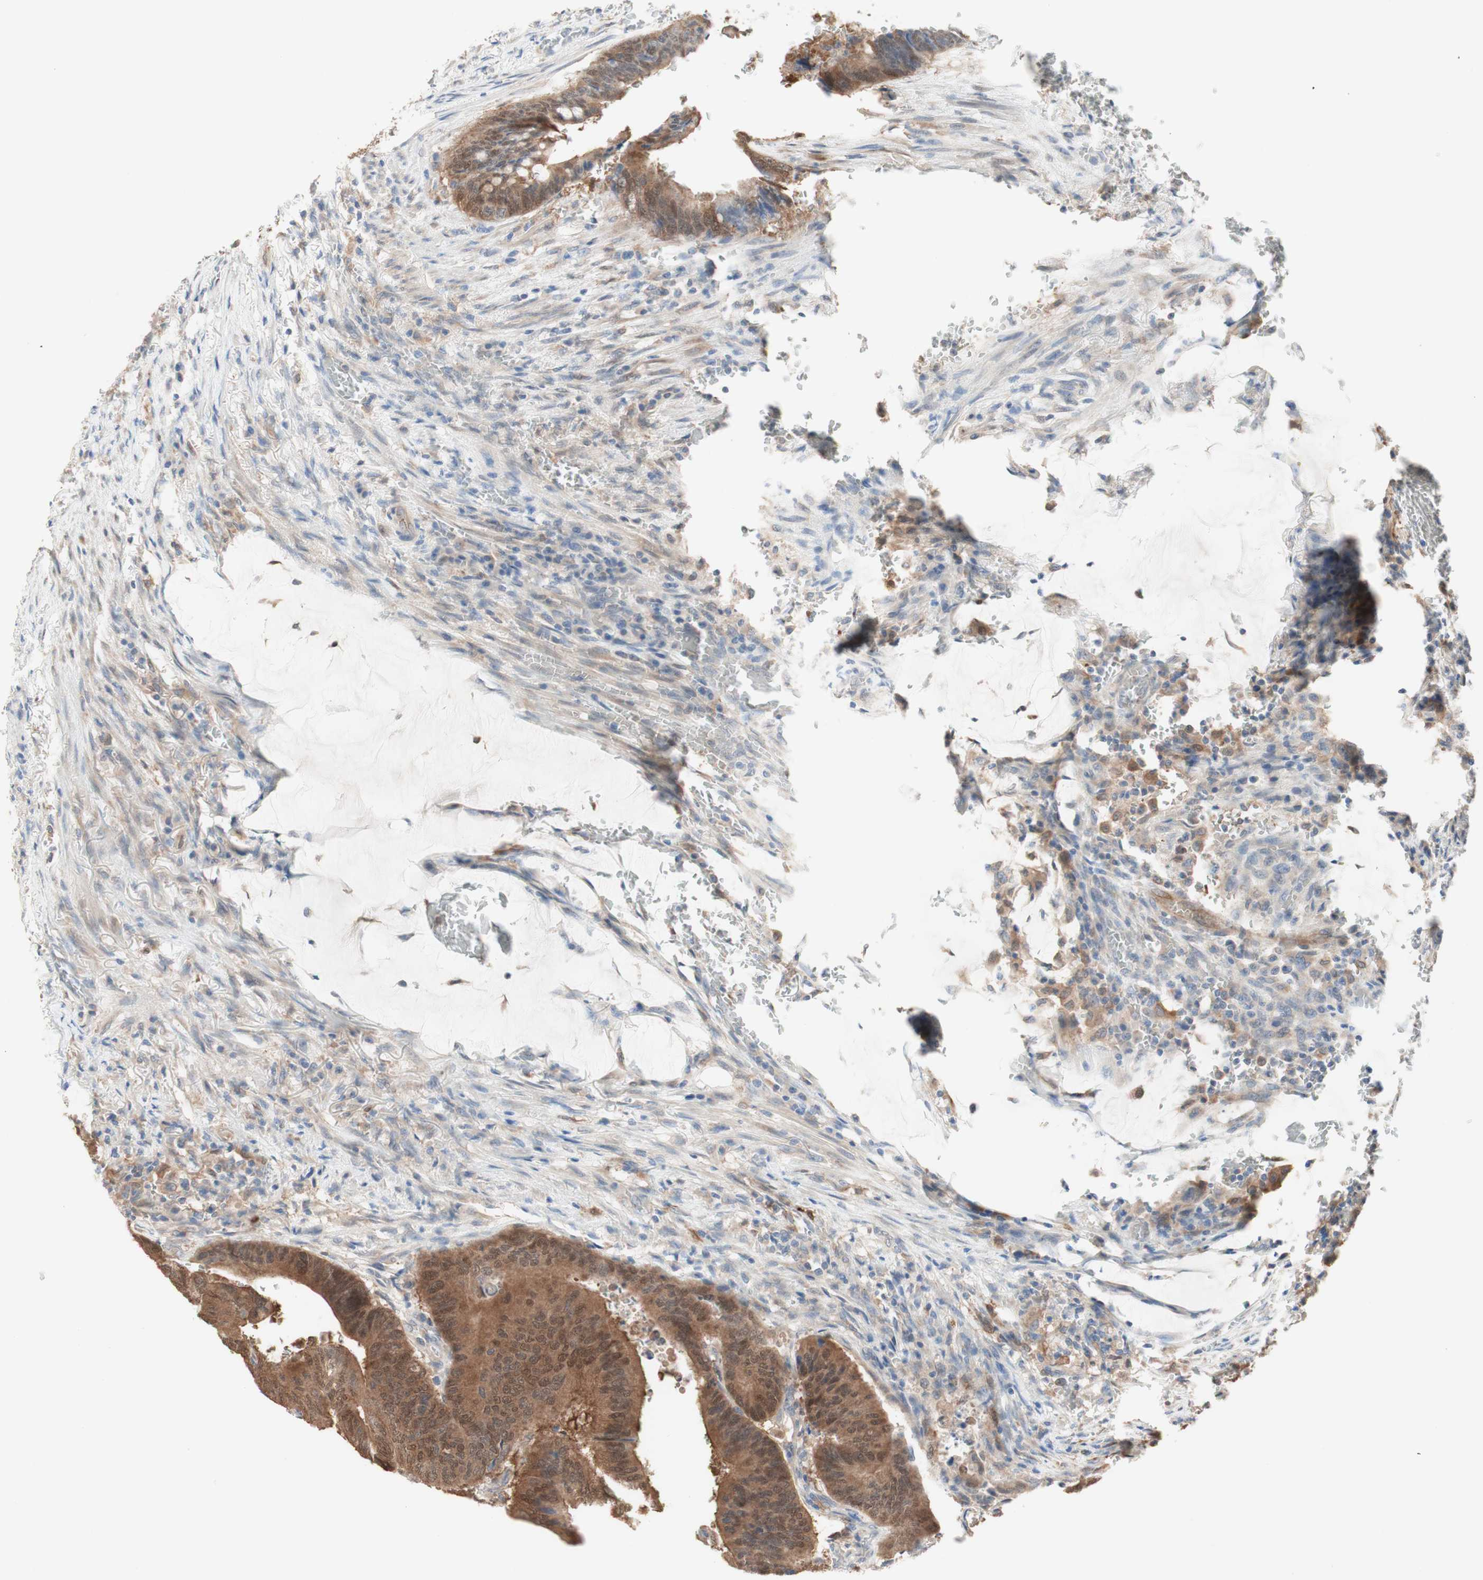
{"staining": {"intensity": "moderate", "quantity": ">75%", "location": "cytoplasmic/membranous,nuclear"}, "tissue": "colorectal cancer", "cell_type": "Tumor cells", "image_type": "cancer", "snomed": [{"axis": "morphology", "description": "Normal tissue, NOS"}, {"axis": "morphology", "description": "Adenocarcinoma, NOS"}, {"axis": "topography", "description": "Rectum"}, {"axis": "topography", "description": "Peripheral nerve tissue"}], "caption": "Protein expression analysis of adenocarcinoma (colorectal) exhibits moderate cytoplasmic/membranous and nuclear staining in about >75% of tumor cells.", "gene": "COMT", "patient": {"sex": "male", "age": 92}}